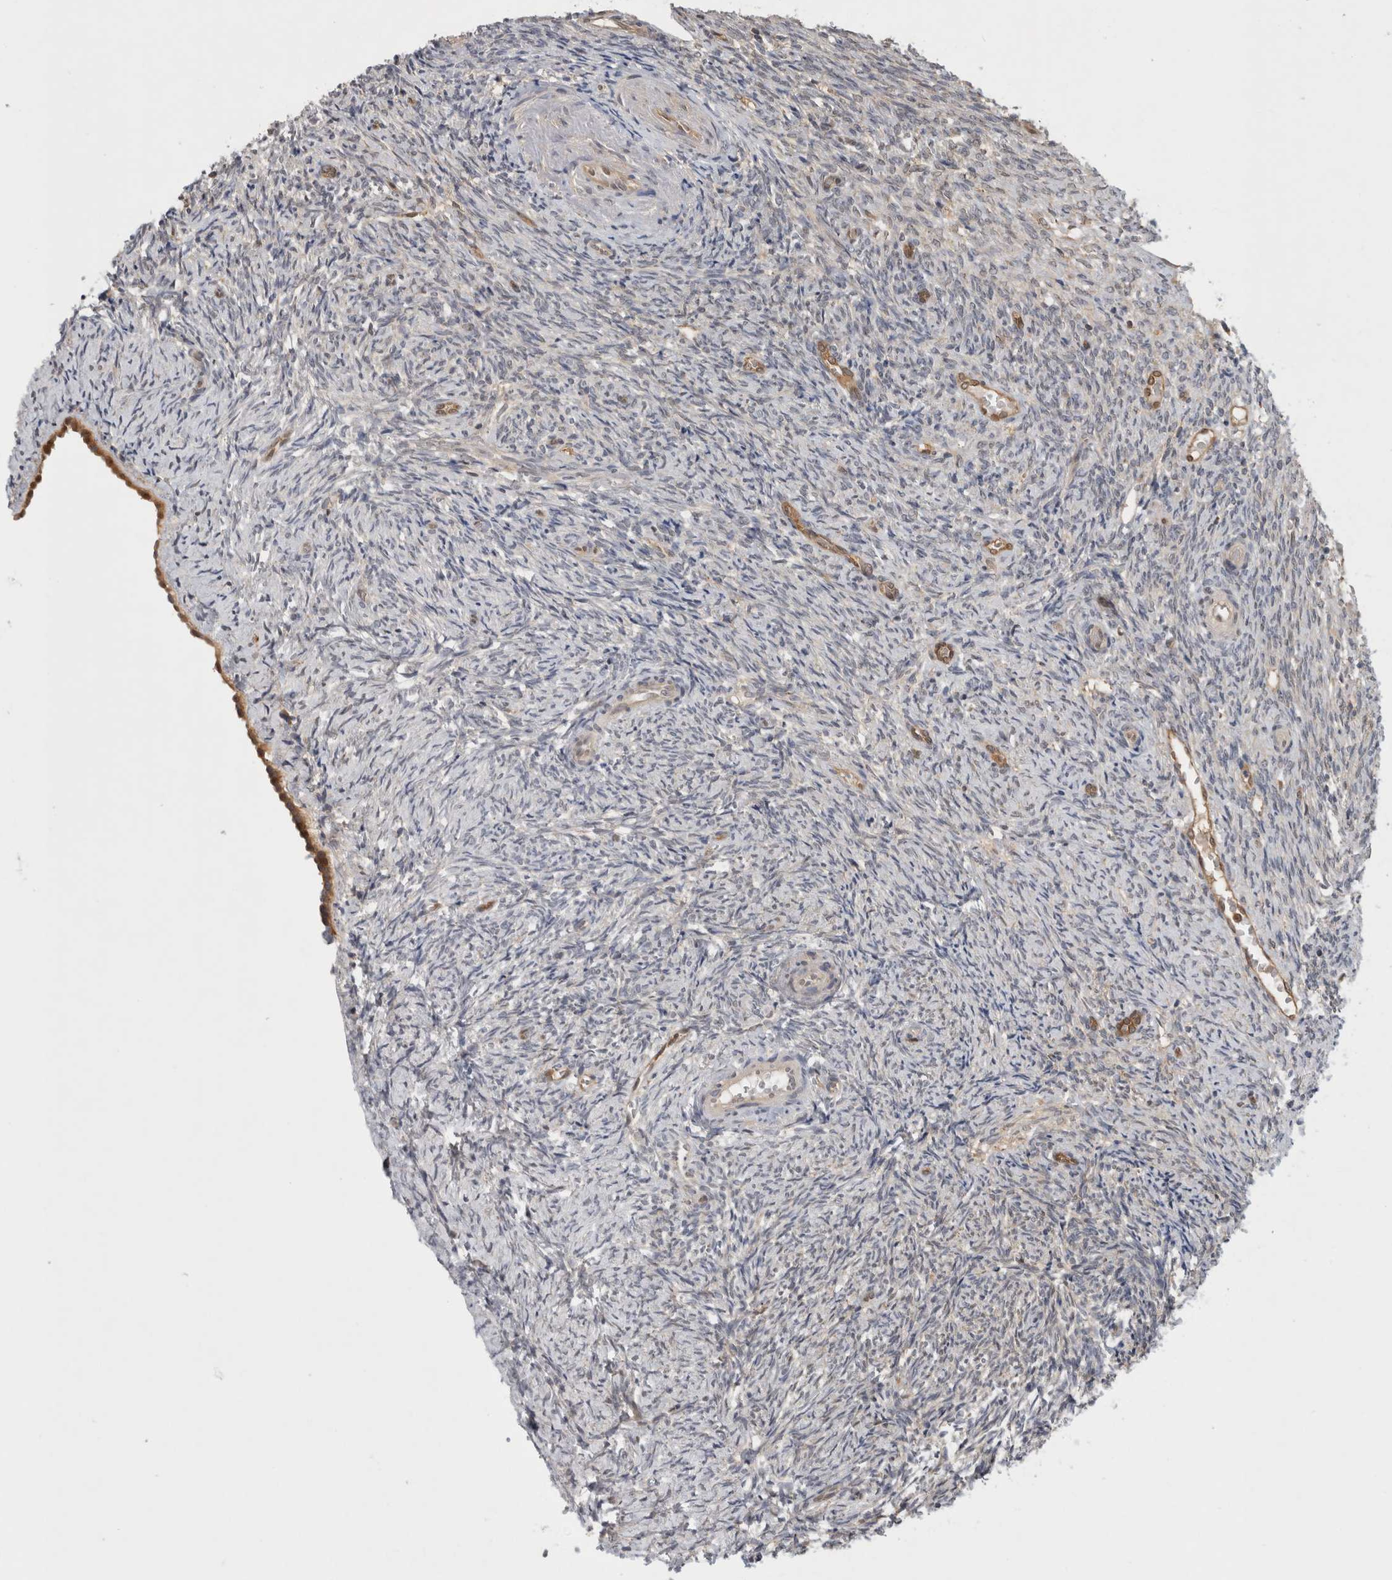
{"staining": {"intensity": "moderate", "quantity": ">75%", "location": "cytoplasmic/membranous"}, "tissue": "ovary", "cell_type": "Follicle cells", "image_type": "normal", "snomed": [{"axis": "morphology", "description": "Normal tissue, NOS"}, {"axis": "topography", "description": "Ovary"}], "caption": "High-magnification brightfield microscopy of normal ovary stained with DAB (brown) and counterstained with hematoxylin (blue). follicle cells exhibit moderate cytoplasmic/membranous positivity is present in about>75% of cells.", "gene": "ASTN2", "patient": {"sex": "female", "age": 41}}